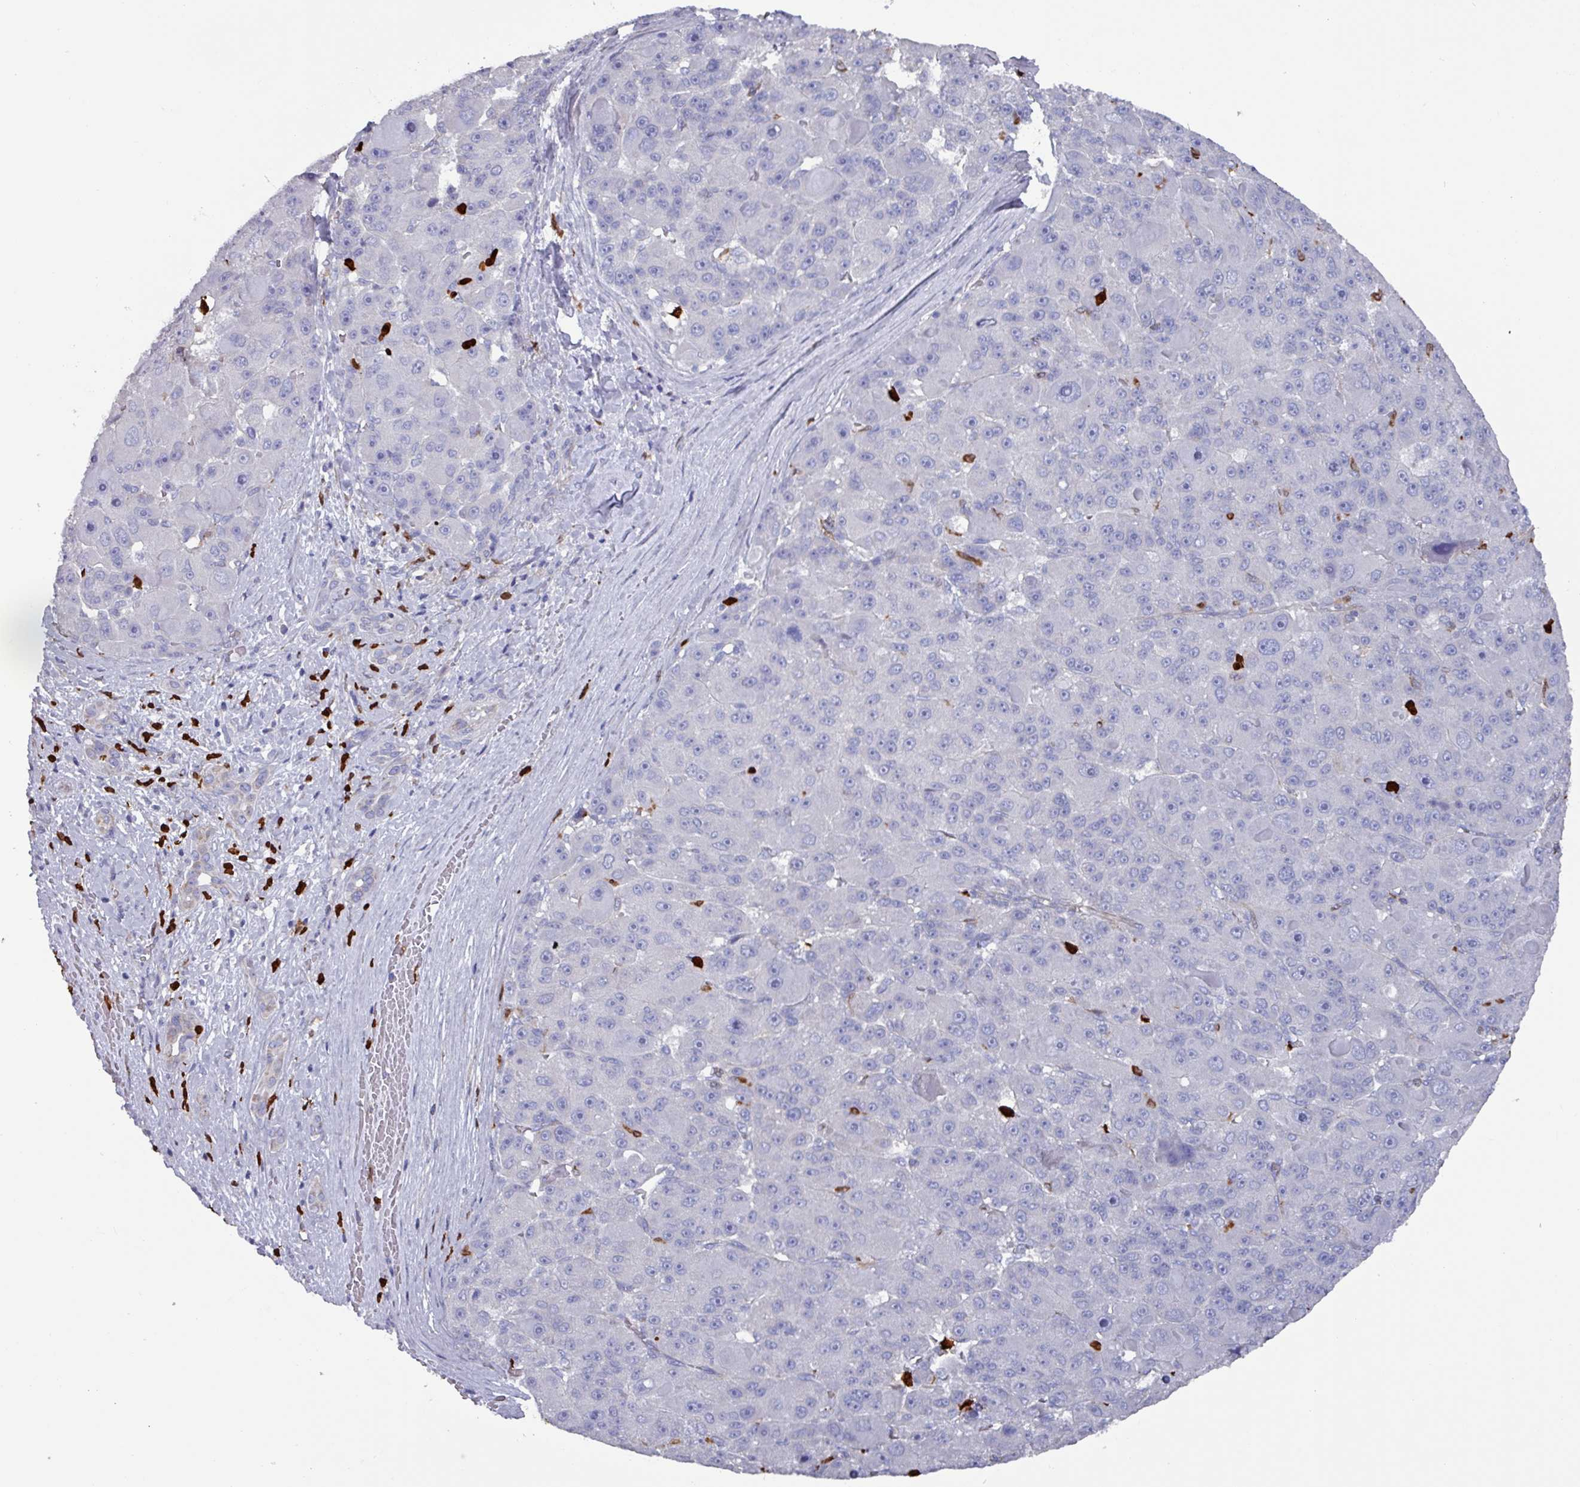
{"staining": {"intensity": "negative", "quantity": "none", "location": "none"}, "tissue": "liver cancer", "cell_type": "Tumor cells", "image_type": "cancer", "snomed": [{"axis": "morphology", "description": "Carcinoma, Hepatocellular, NOS"}, {"axis": "topography", "description": "Liver"}], "caption": "Immunohistochemistry of human liver hepatocellular carcinoma exhibits no expression in tumor cells.", "gene": "UQCC2", "patient": {"sex": "male", "age": 76}}